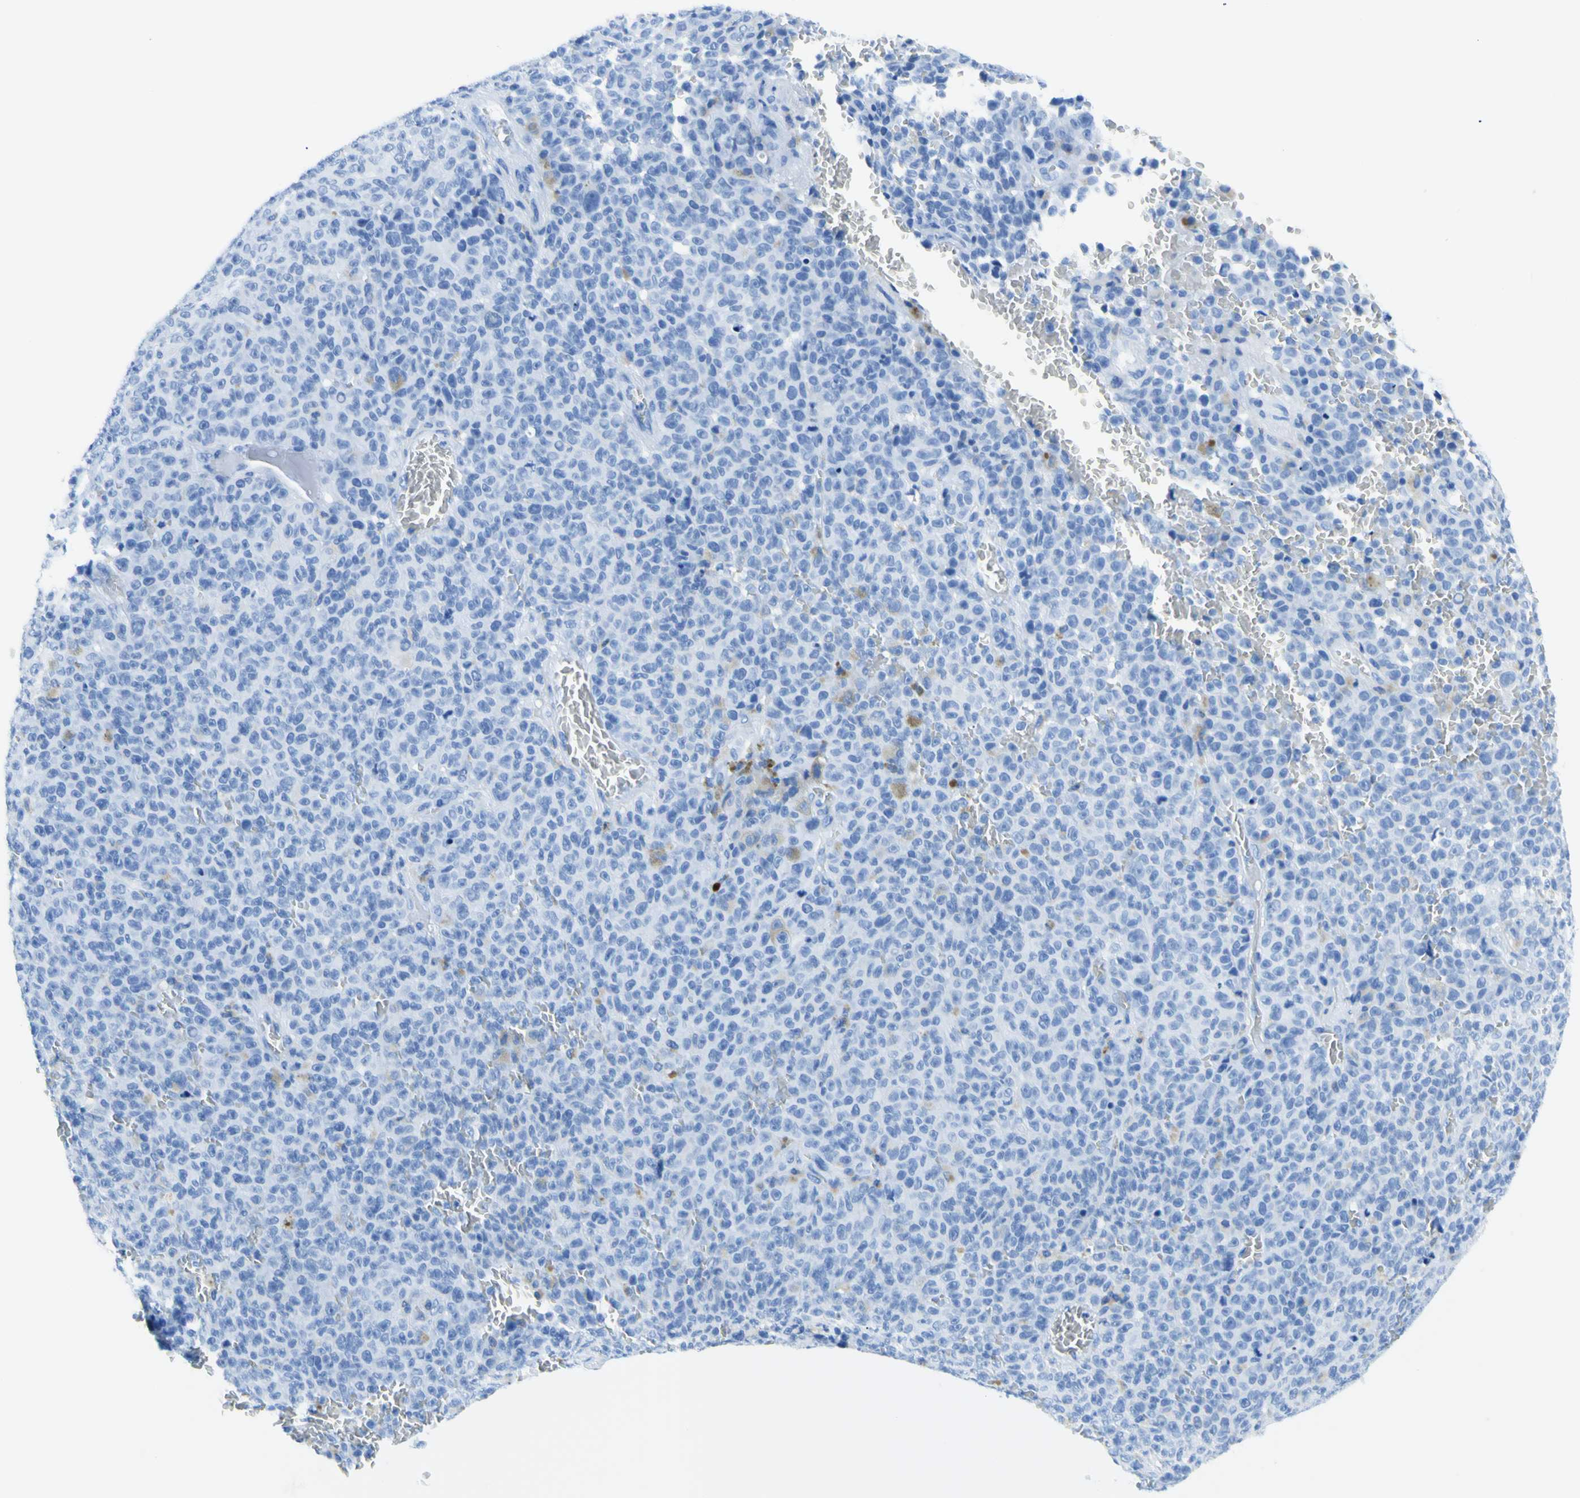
{"staining": {"intensity": "negative", "quantity": "none", "location": "none"}, "tissue": "melanoma", "cell_type": "Tumor cells", "image_type": "cancer", "snomed": [{"axis": "morphology", "description": "Malignant melanoma, NOS"}, {"axis": "topography", "description": "Skin"}], "caption": "A high-resolution photomicrograph shows immunohistochemistry (IHC) staining of melanoma, which demonstrates no significant positivity in tumor cells.", "gene": "MYH2", "patient": {"sex": "female", "age": 82}}